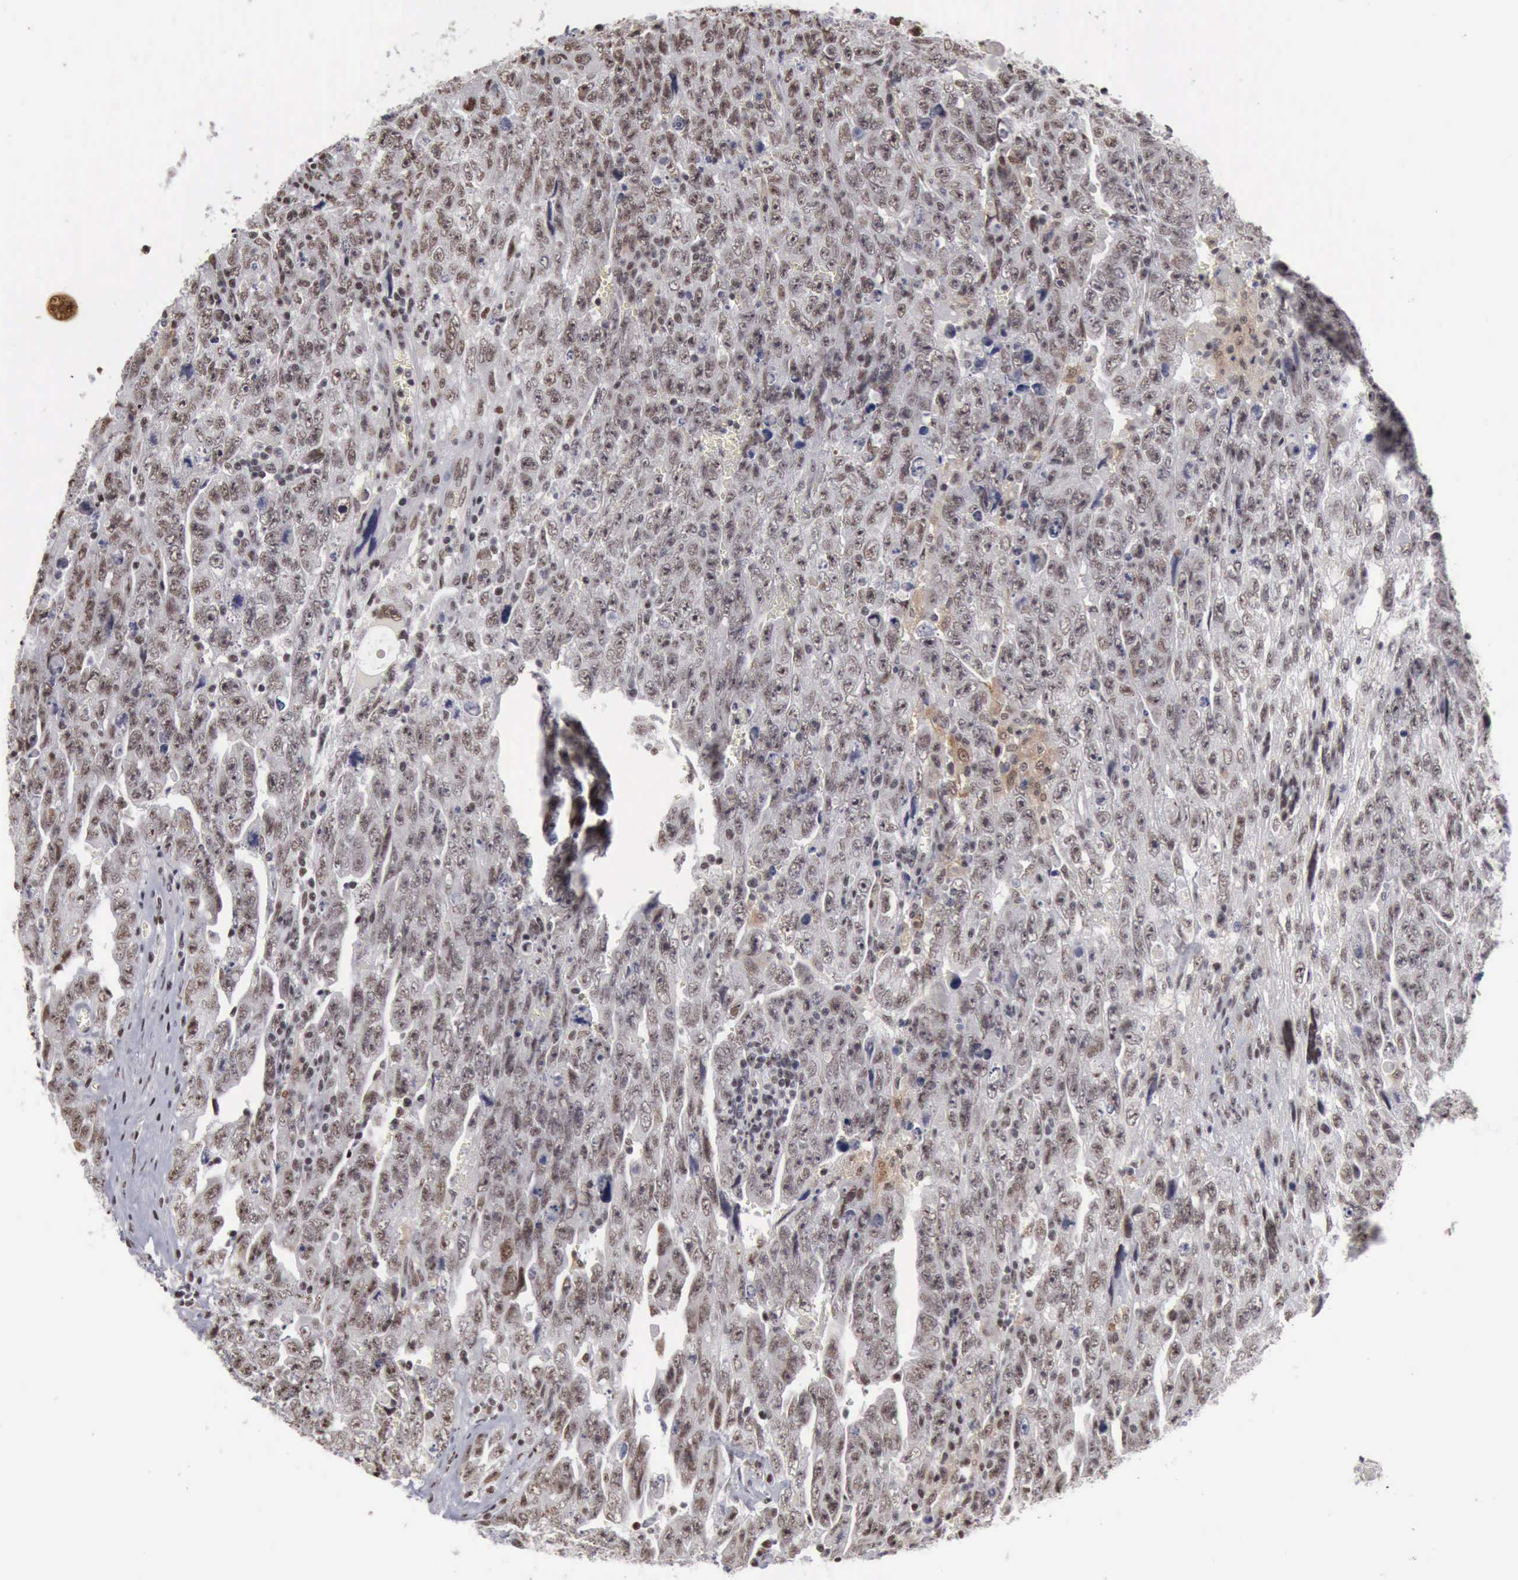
{"staining": {"intensity": "moderate", "quantity": "25%-75%", "location": "nuclear"}, "tissue": "testis cancer", "cell_type": "Tumor cells", "image_type": "cancer", "snomed": [{"axis": "morphology", "description": "Carcinoma, Embryonal, NOS"}, {"axis": "topography", "description": "Testis"}], "caption": "Protein staining of testis cancer tissue demonstrates moderate nuclear staining in about 25%-75% of tumor cells.", "gene": "KIAA0586", "patient": {"sex": "male", "age": 28}}